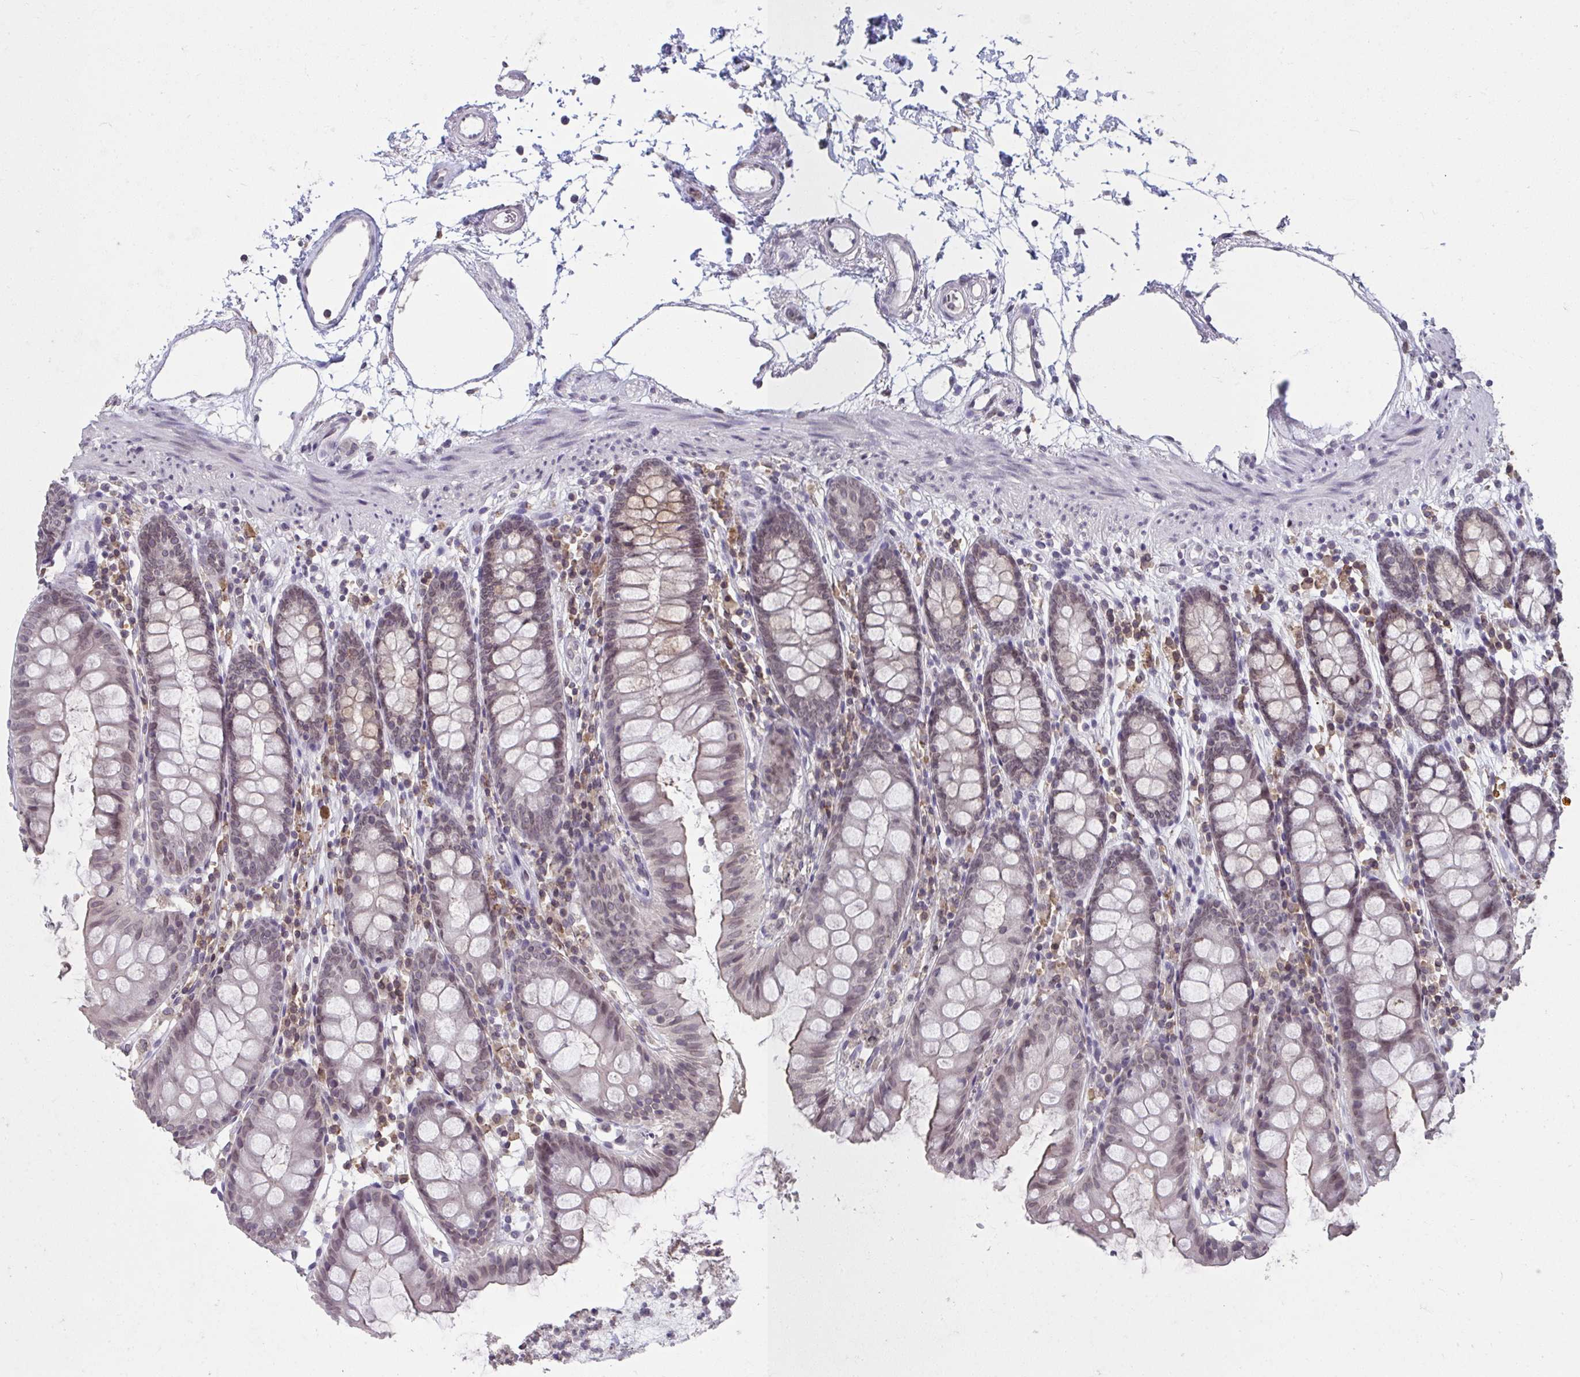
{"staining": {"intensity": "negative", "quantity": "none", "location": "none"}, "tissue": "colon", "cell_type": "Endothelial cells", "image_type": "normal", "snomed": [{"axis": "morphology", "description": "Normal tissue, NOS"}, {"axis": "topography", "description": "Colon"}], "caption": "A high-resolution micrograph shows IHC staining of normal colon, which shows no significant expression in endothelial cells.", "gene": "NUP133", "patient": {"sex": "female", "age": 84}}